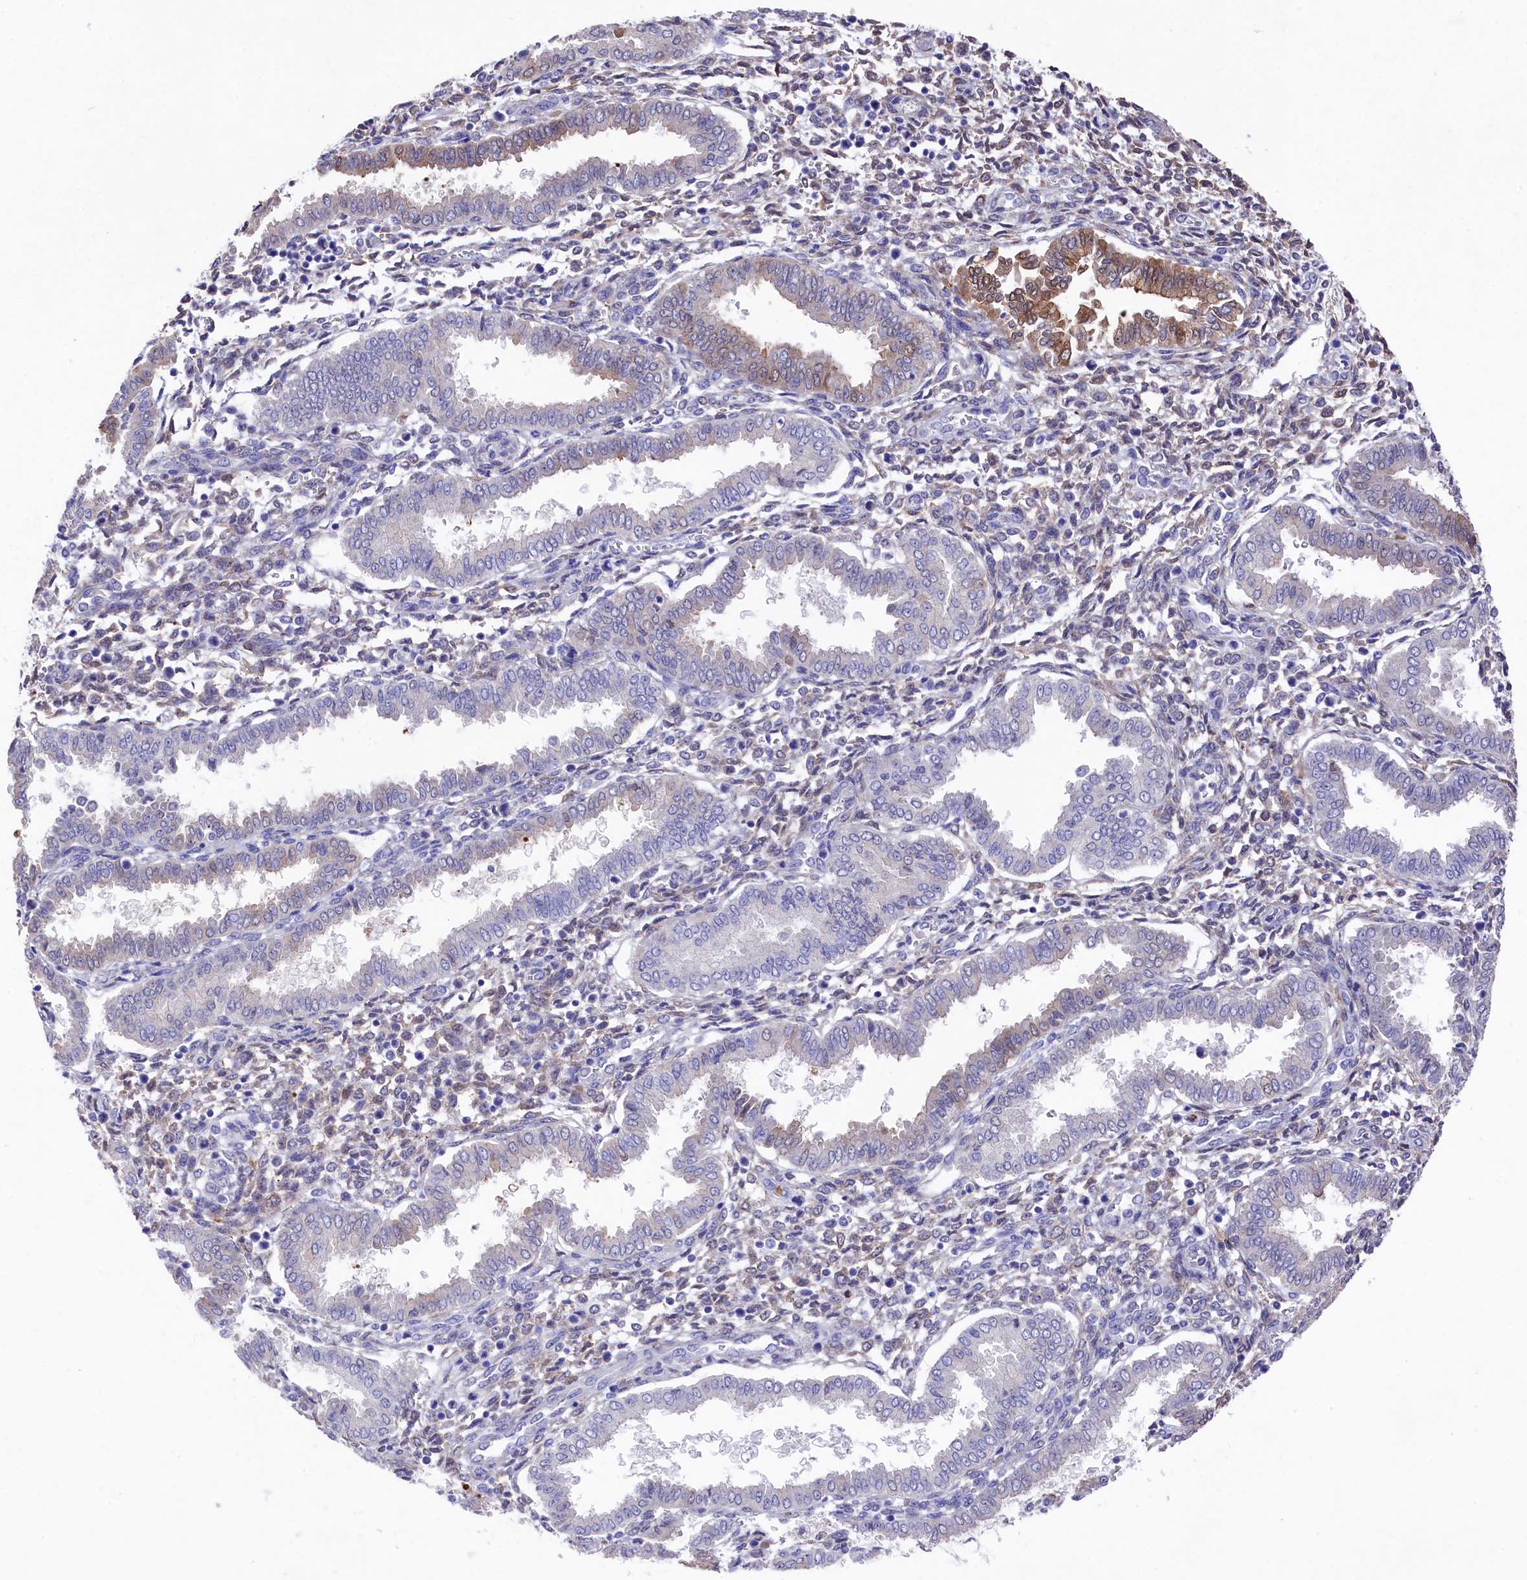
{"staining": {"intensity": "weak", "quantity": "<25%", "location": "cytoplasmic/membranous"}, "tissue": "endometrium", "cell_type": "Cells in endometrial stroma", "image_type": "normal", "snomed": [{"axis": "morphology", "description": "Normal tissue, NOS"}, {"axis": "topography", "description": "Endometrium"}], "caption": "Immunohistochemistry (IHC) histopathology image of normal endometrium: human endometrium stained with DAB demonstrates no significant protein expression in cells in endometrial stroma.", "gene": "LHFPL4", "patient": {"sex": "female", "age": 24}}